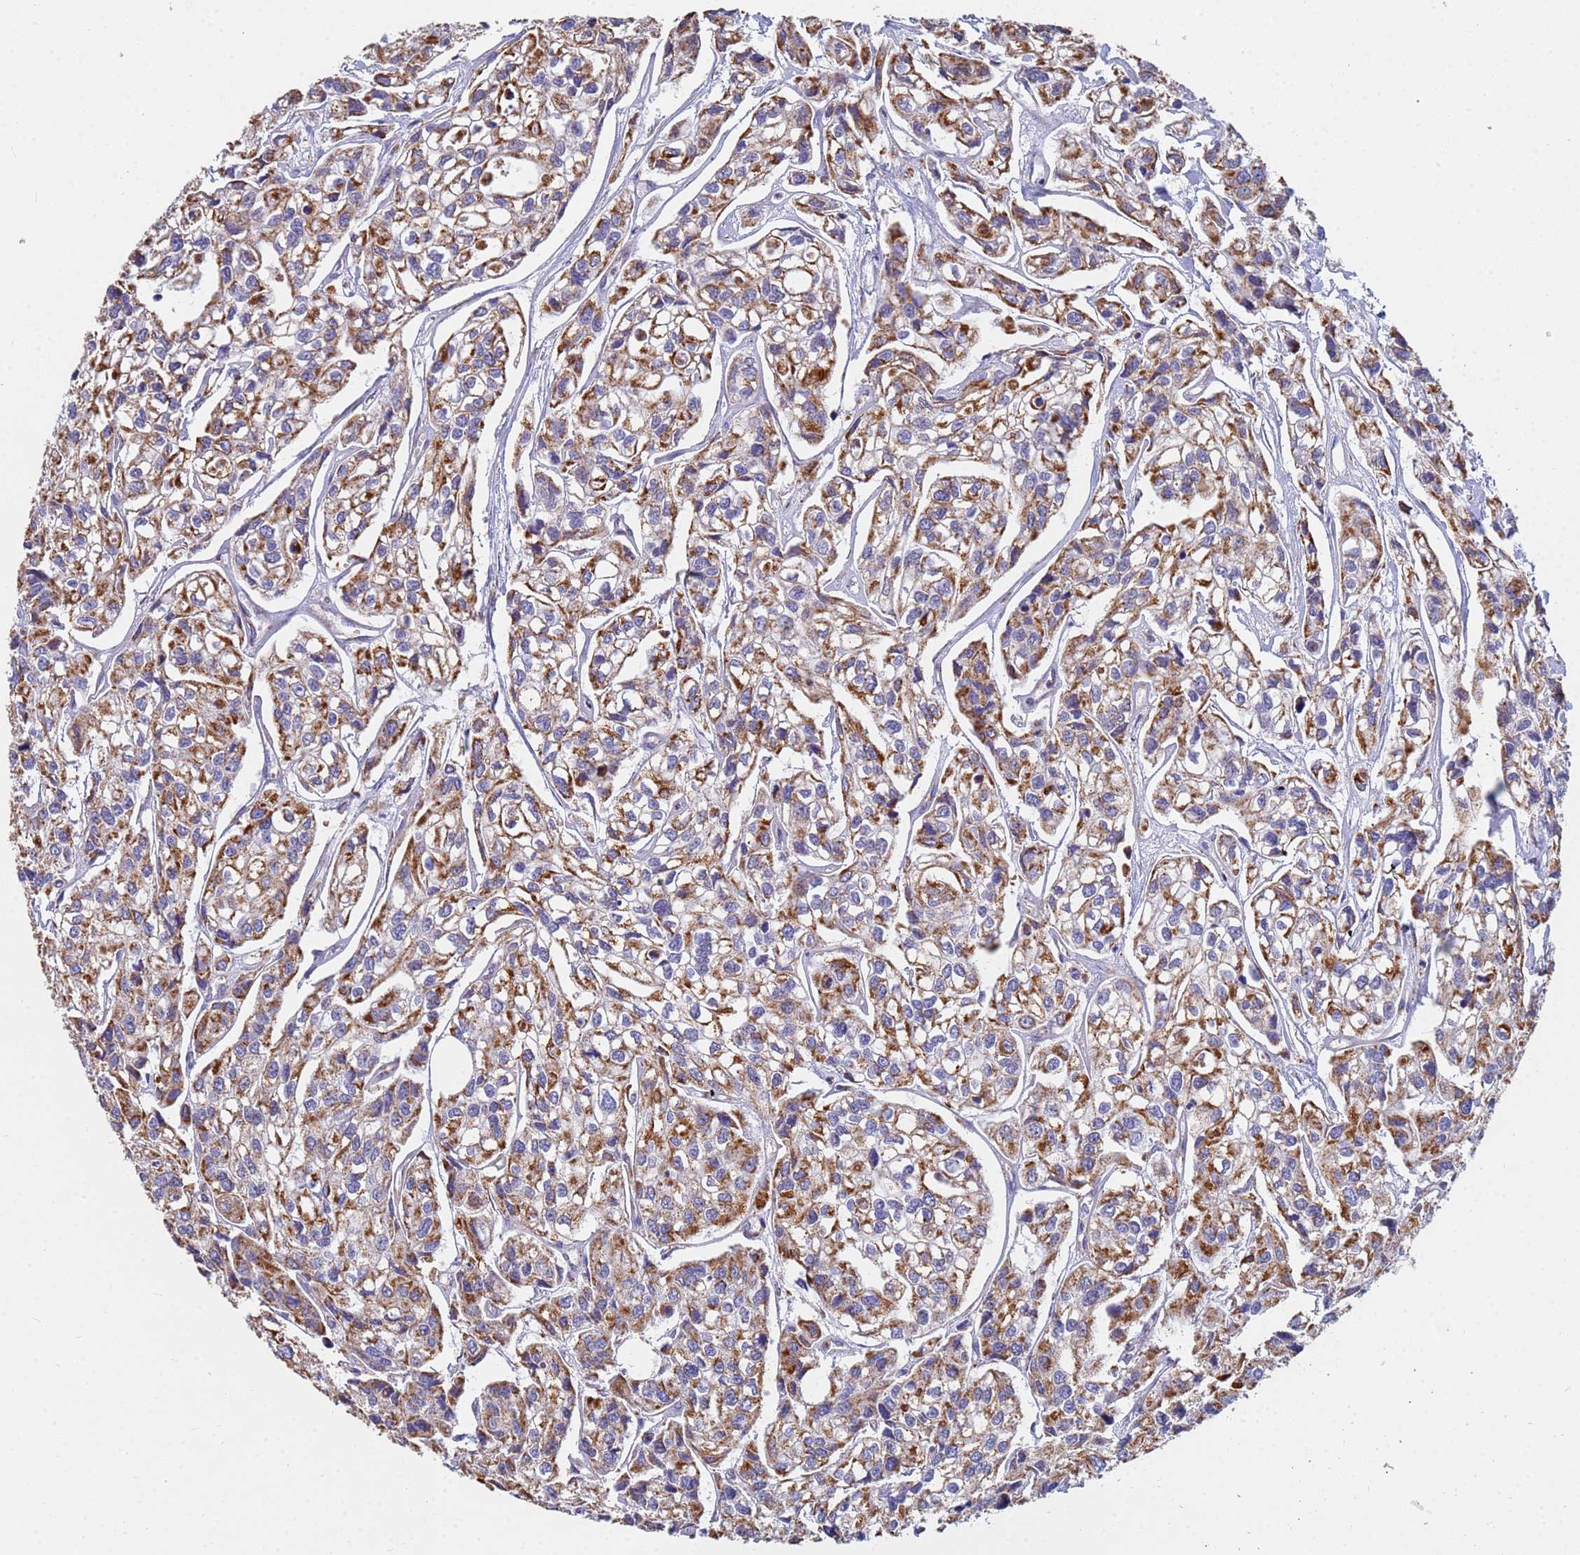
{"staining": {"intensity": "moderate", "quantity": ">75%", "location": "cytoplasmic/membranous"}, "tissue": "urothelial cancer", "cell_type": "Tumor cells", "image_type": "cancer", "snomed": [{"axis": "morphology", "description": "Urothelial carcinoma, High grade"}, {"axis": "topography", "description": "Urinary bladder"}], "caption": "Protein analysis of urothelial carcinoma (high-grade) tissue shows moderate cytoplasmic/membranous expression in about >75% of tumor cells. The staining was performed using DAB, with brown indicating positive protein expression. Nuclei are stained blue with hematoxylin.", "gene": "UQCRH", "patient": {"sex": "male", "age": 67}}